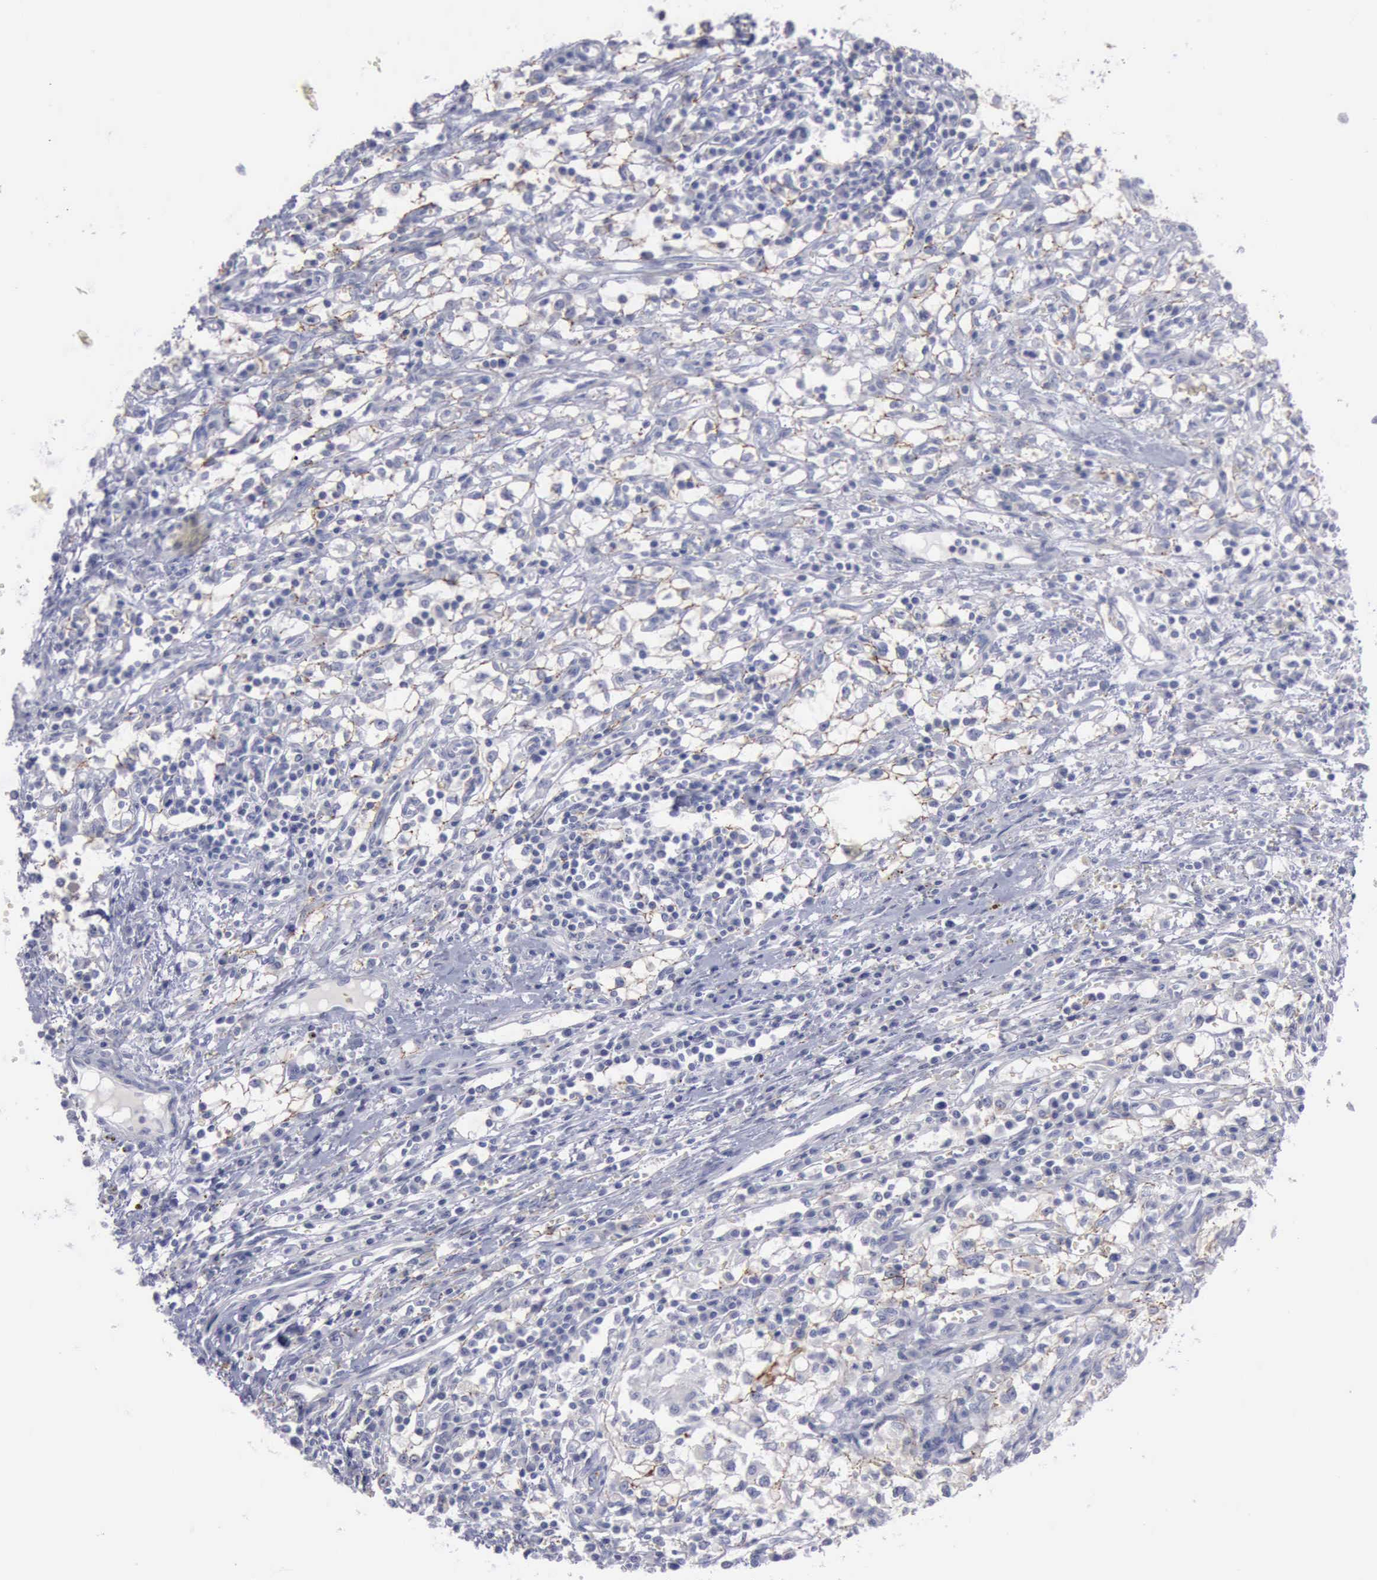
{"staining": {"intensity": "weak", "quantity": "<25%", "location": "cytoplasmic/membranous"}, "tissue": "renal cancer", "cell_type": "Tumor cells", "image_type": "cancer", "snomed": [{"axis": "morphology", "description": "Adenocarcinoma, NOS"}, {"axis": "topography", "description": "Kidney"}], "caption": "Tumor cells show no significant positivity in renal cancer (adenocarcinoma). (DAB (3,3'-diaminobenzidine) immunohistochemistry (IHC) with hematoxylin counter stain).", "gene": "CDH2", "patient": {"sex": "male", "age": 82}}